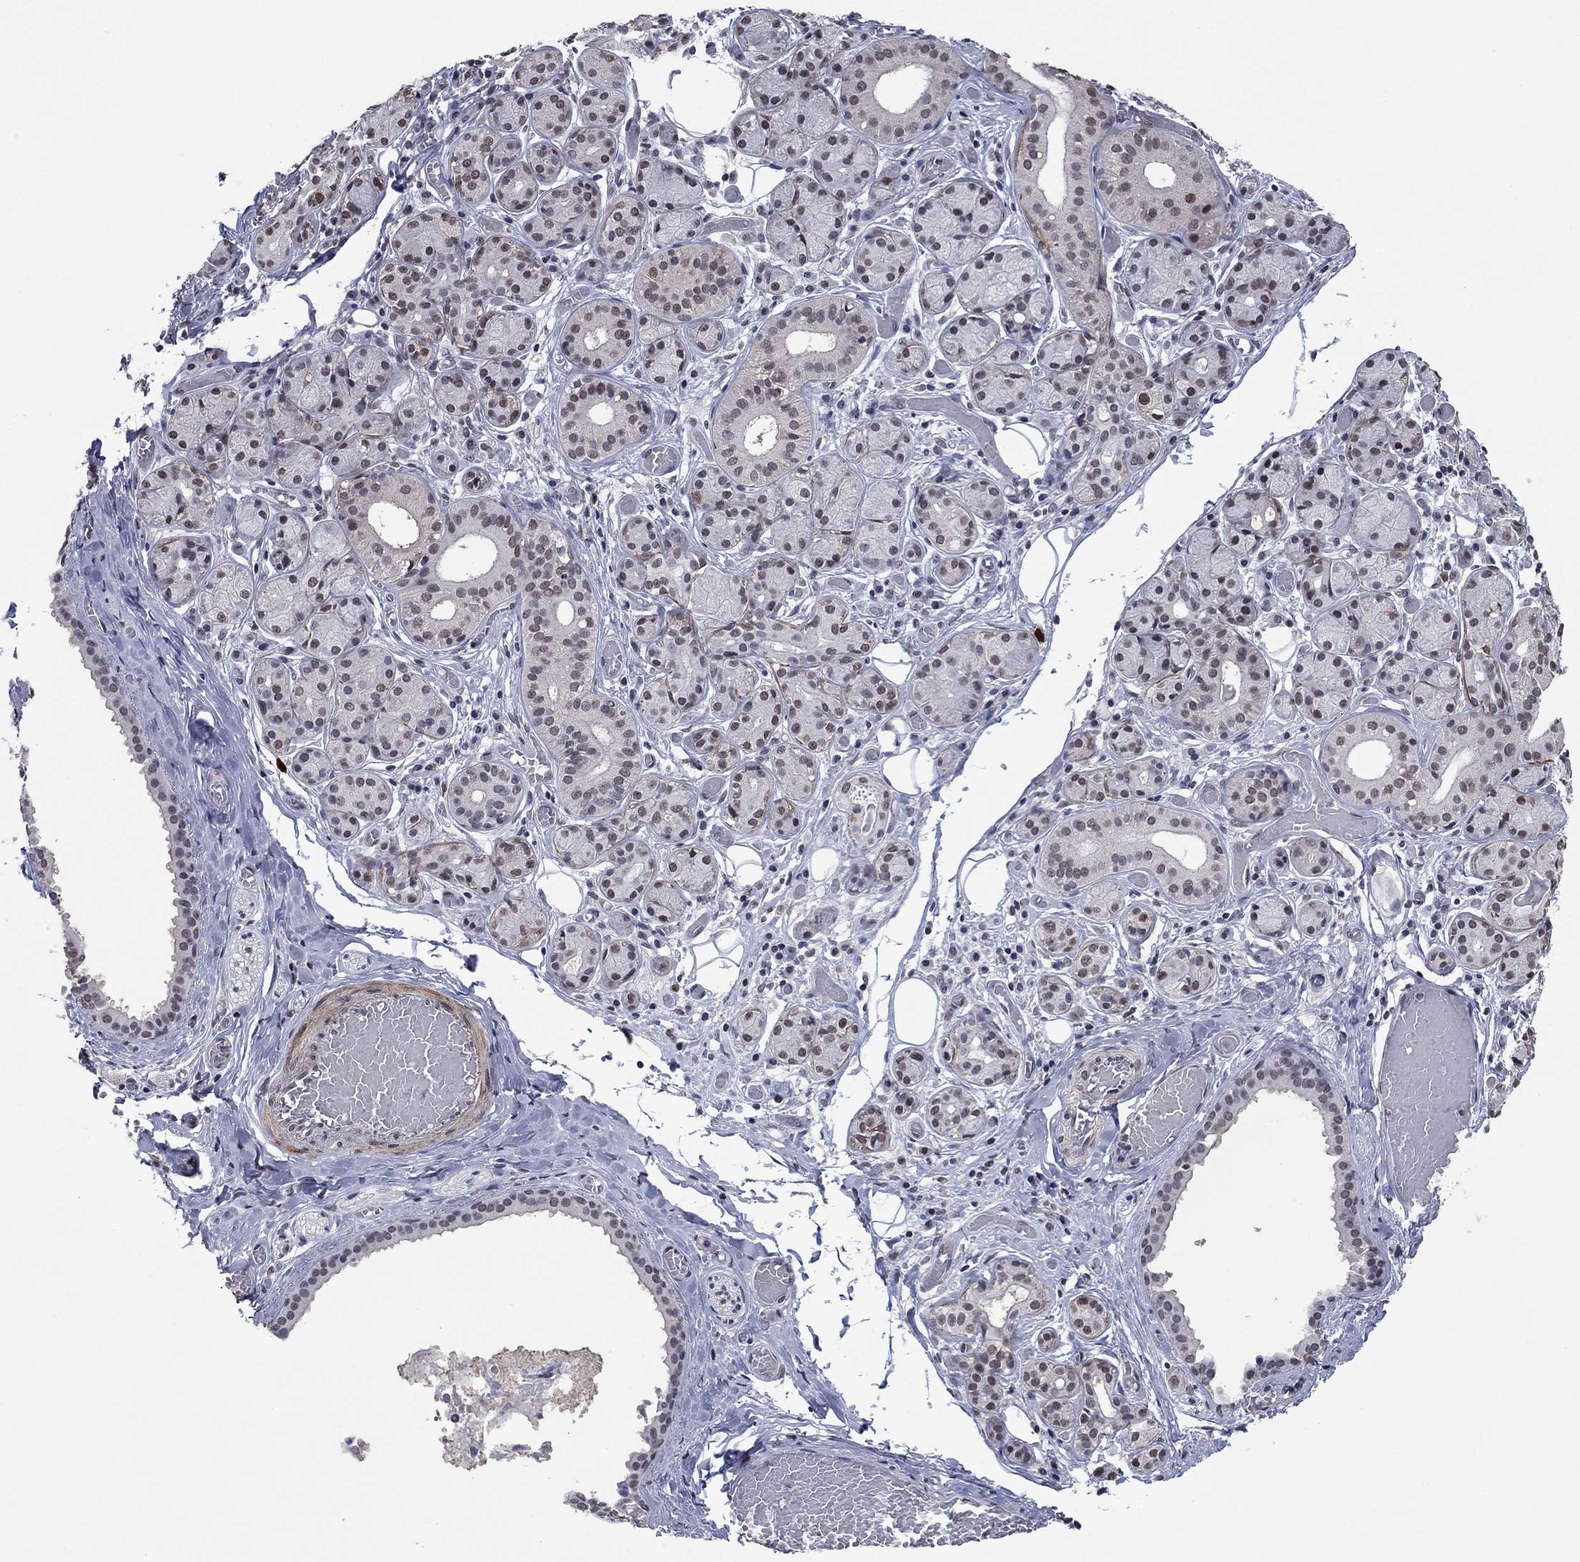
{"staining": {"intensity": "moderate", "quantity": "<25%", "location": "nuclear"}, "tissue": "salivary gland", "cell_type": "Glandular cells", "image_type": "normal", "snomed": [{"axis": "morphology", "description": "Normal tissue, NOS"}, {"axis": "topography", "description": "Salivary gland"}, {"axis": "topography", "description": "Peripheral nerve tissue"}], "caption": "This micrograph shows immunohistochemistry staining of unremarkable salivary gland, with low moderate nuclear staining in approximately <25% of glandular cells.", "gene": "TYMS", "patient": {"sex": "male", "age": 71}}